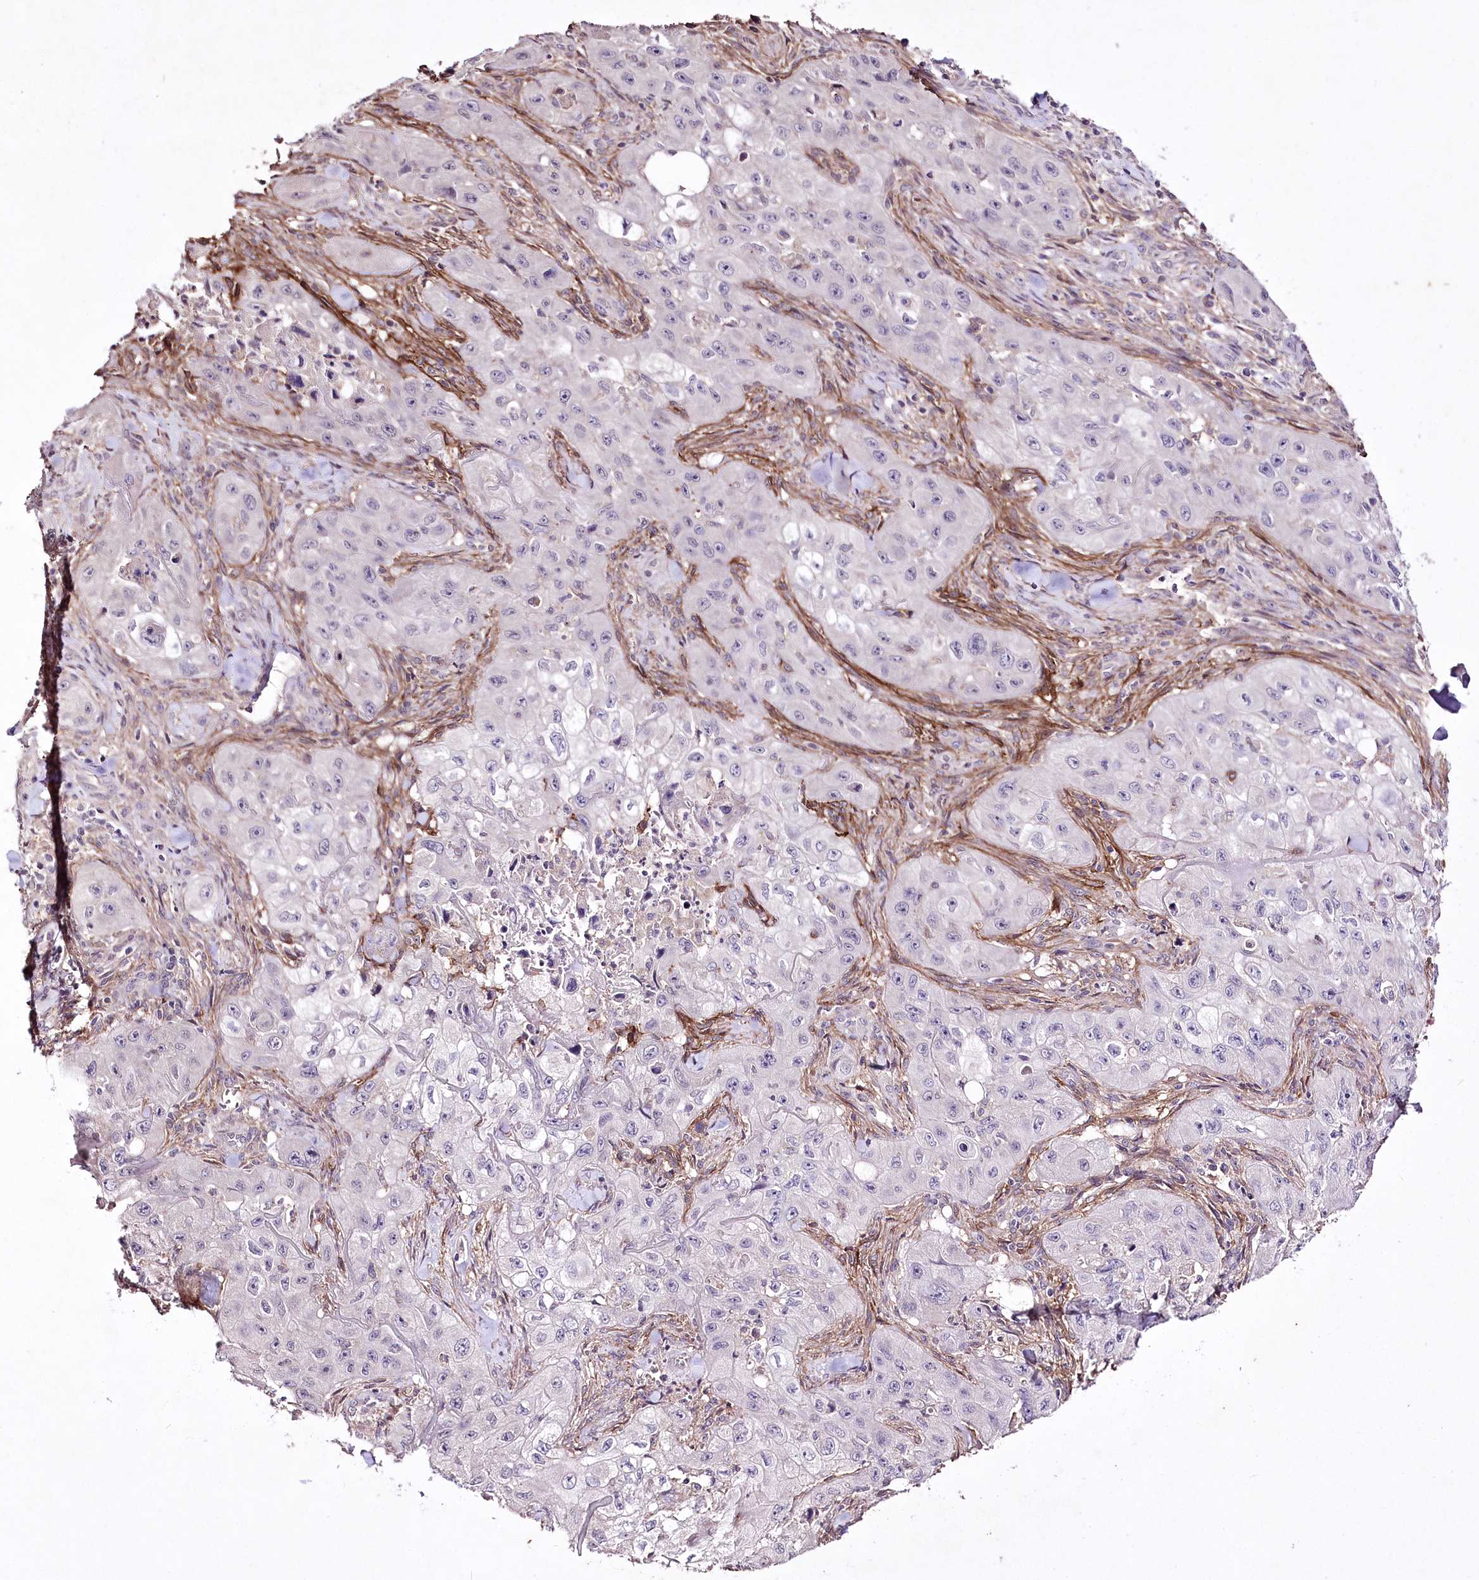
{"staining": {"intensity": "negative", "quantity": "none", "location": "none"}, "tissue": "skin cancer", "cell_type": "Tumor cells", "image_type": "cancer", "snomed": [{"axis": "morphology", "description": "Squamous cell carcinoma, NOS"}, {"axis": "topography", "description": "Skin"}, {"axis": "topography", "description": "Subcutis"}], "caption": "Tumor cells are negative for protein expression in human skin cancer.", "gene": "ENPP1", "patient": {"sex": "male", "age": 73}}